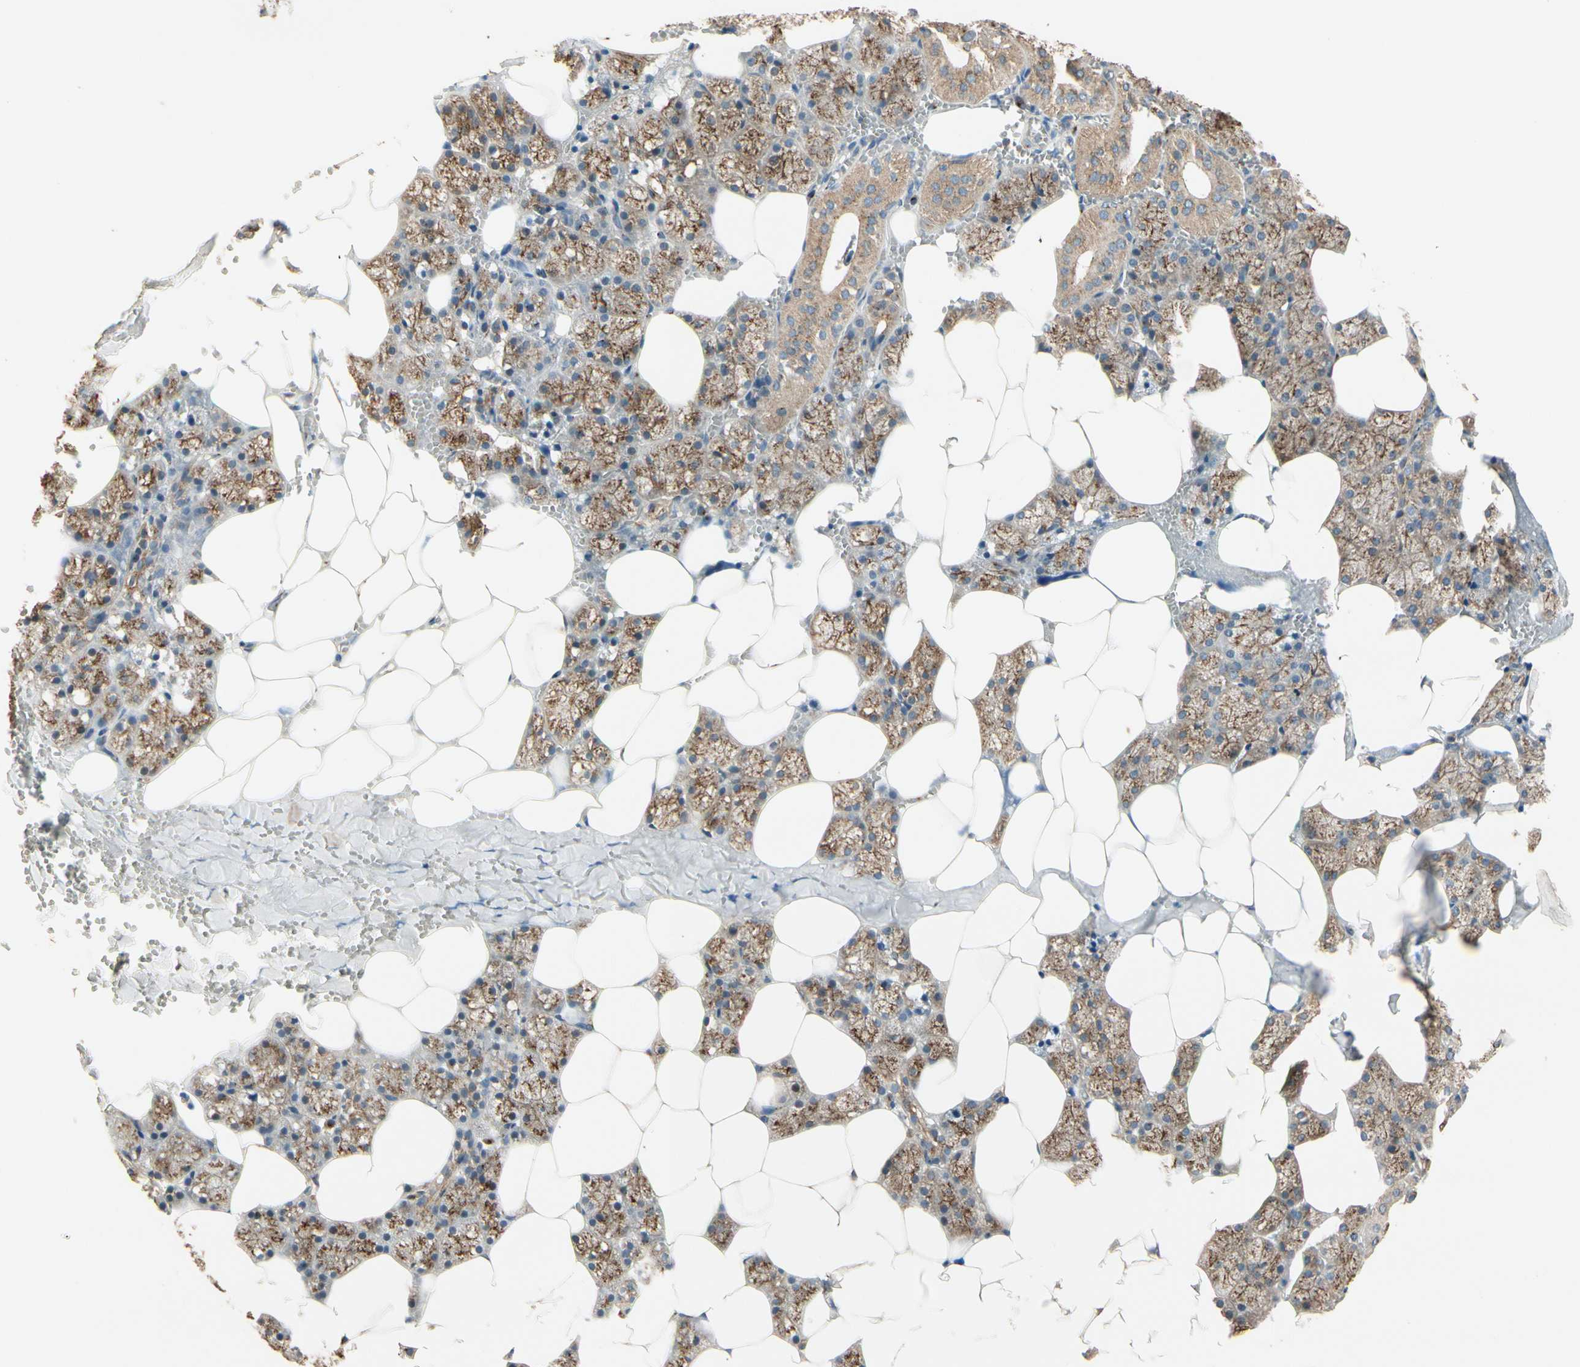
{"staining": {"intensity": "strong", "quantity": ">75%", "location": "cytoplasmic/membranous"}, "tissue": "salivary gland", "cell_type": "Glandular cells", "image_type": "normal", "snomed": [{"axis": "morphology", "description": "Normal tissue, NOS"}, {"axis": "topography", "description": "Salivary gland"}], "caption": "Immunohistochemical staining of benign salivary gland reveals strong cytoplasmic/membranous protein positivity in about >75% of glandular cells. Nuclei are stained in blue.", "gene": "AKAP9", "patient": {"sex": "male", "age": 62}}